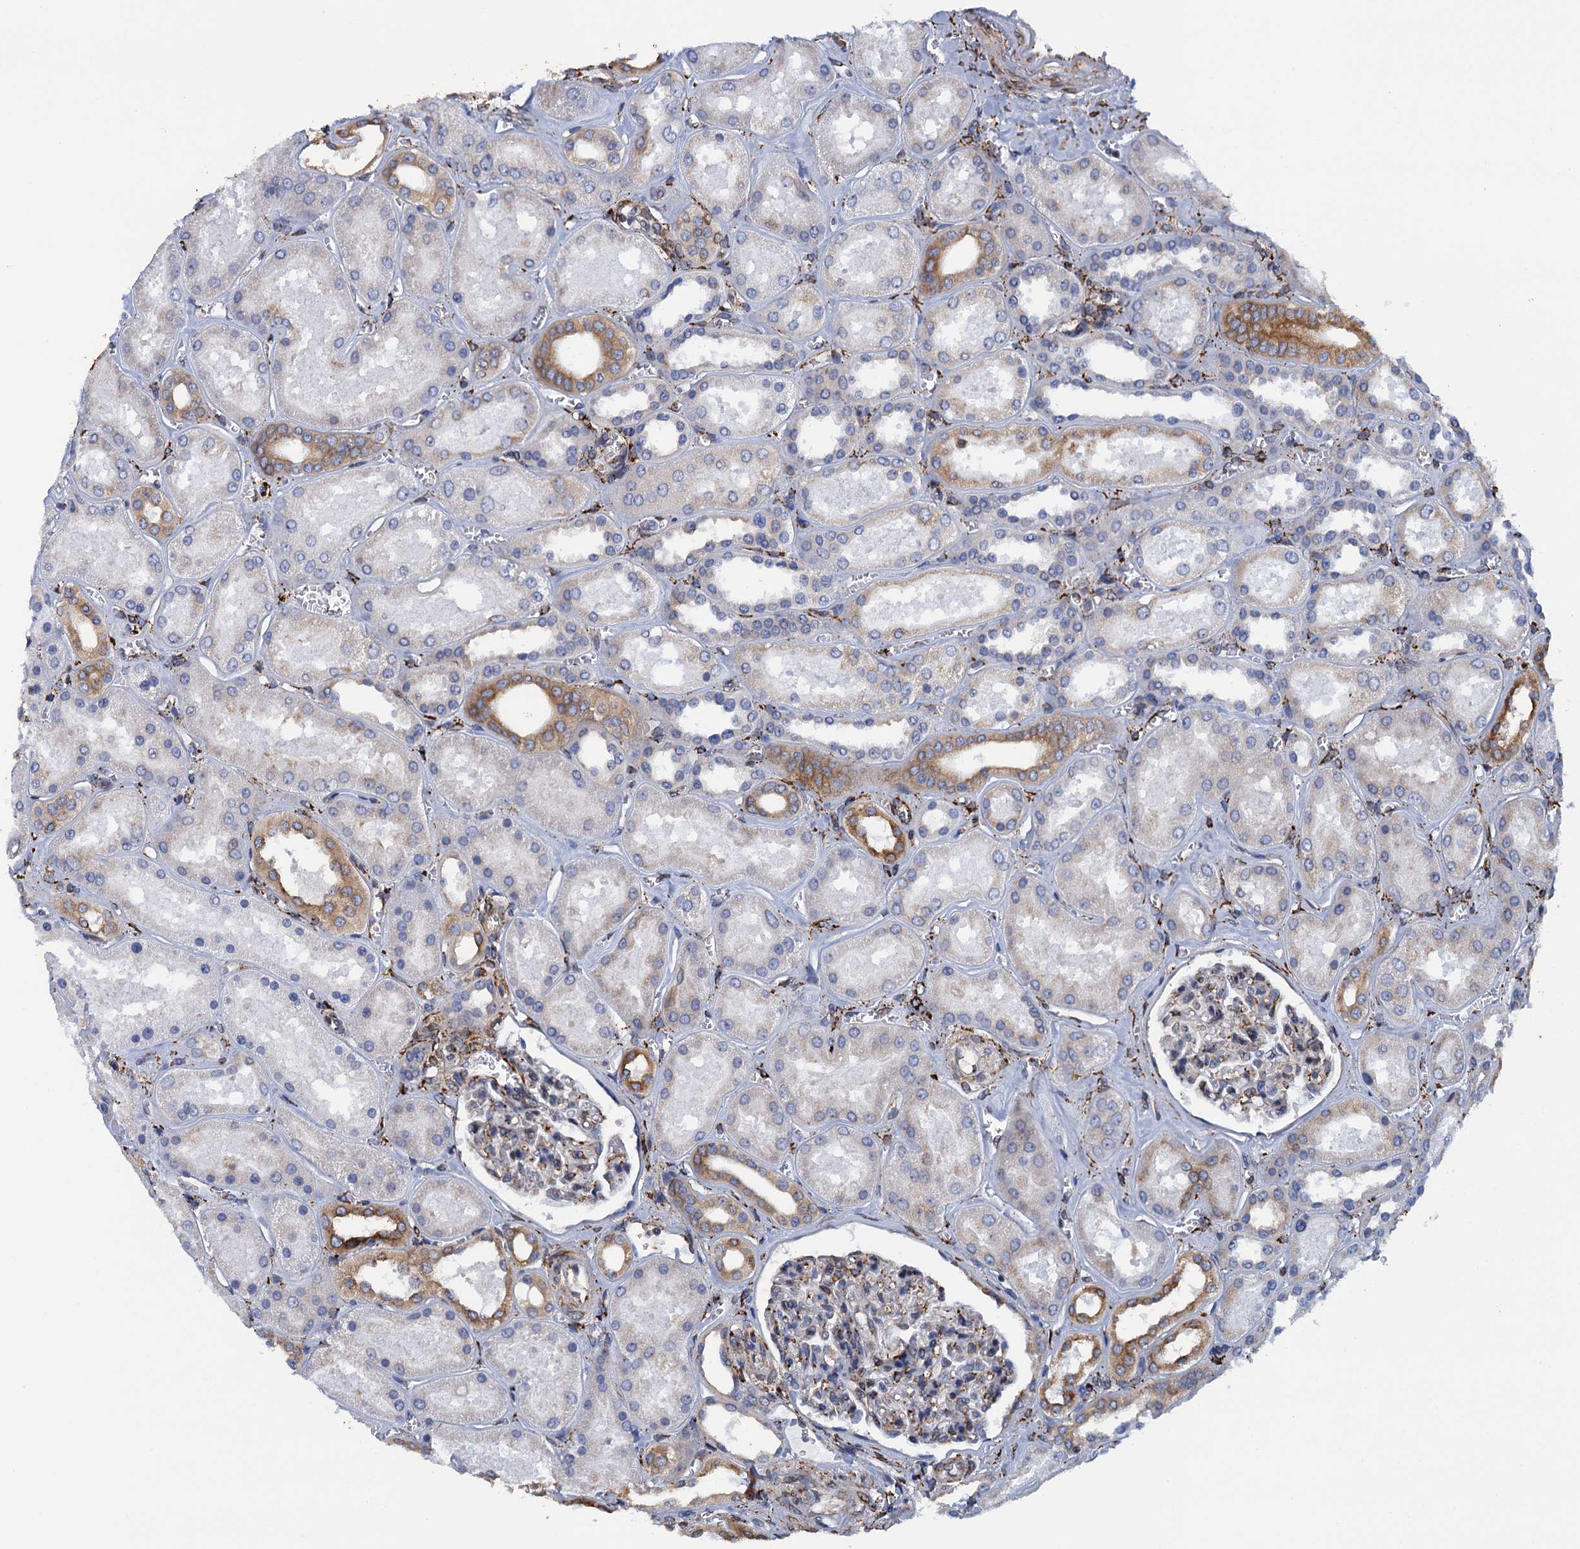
{"staining": {"intensity": "moderate", "quantity": "<25%", "location": "cytoplasmic/membranous"}, "tissue": "kidney", "cell_type": "Cells in glomeruli", "image_type": "normal", "snomed": [{"axis": "morphology", "description": "Normal tissue, NOS"}, {"axis": "morphology", "description": "Adenocarcinoma, NOS"}, {"axis": "topography", "description": "Kidney"}], "caption": "Kidney stained with immunohistochemistry demonstrates moderate cytoplasmic/membranous positivity in approximately <25% of cells in glomeruli.", "gene": "POGLUT3", "patient": {"sex": "female", "age": 68}}